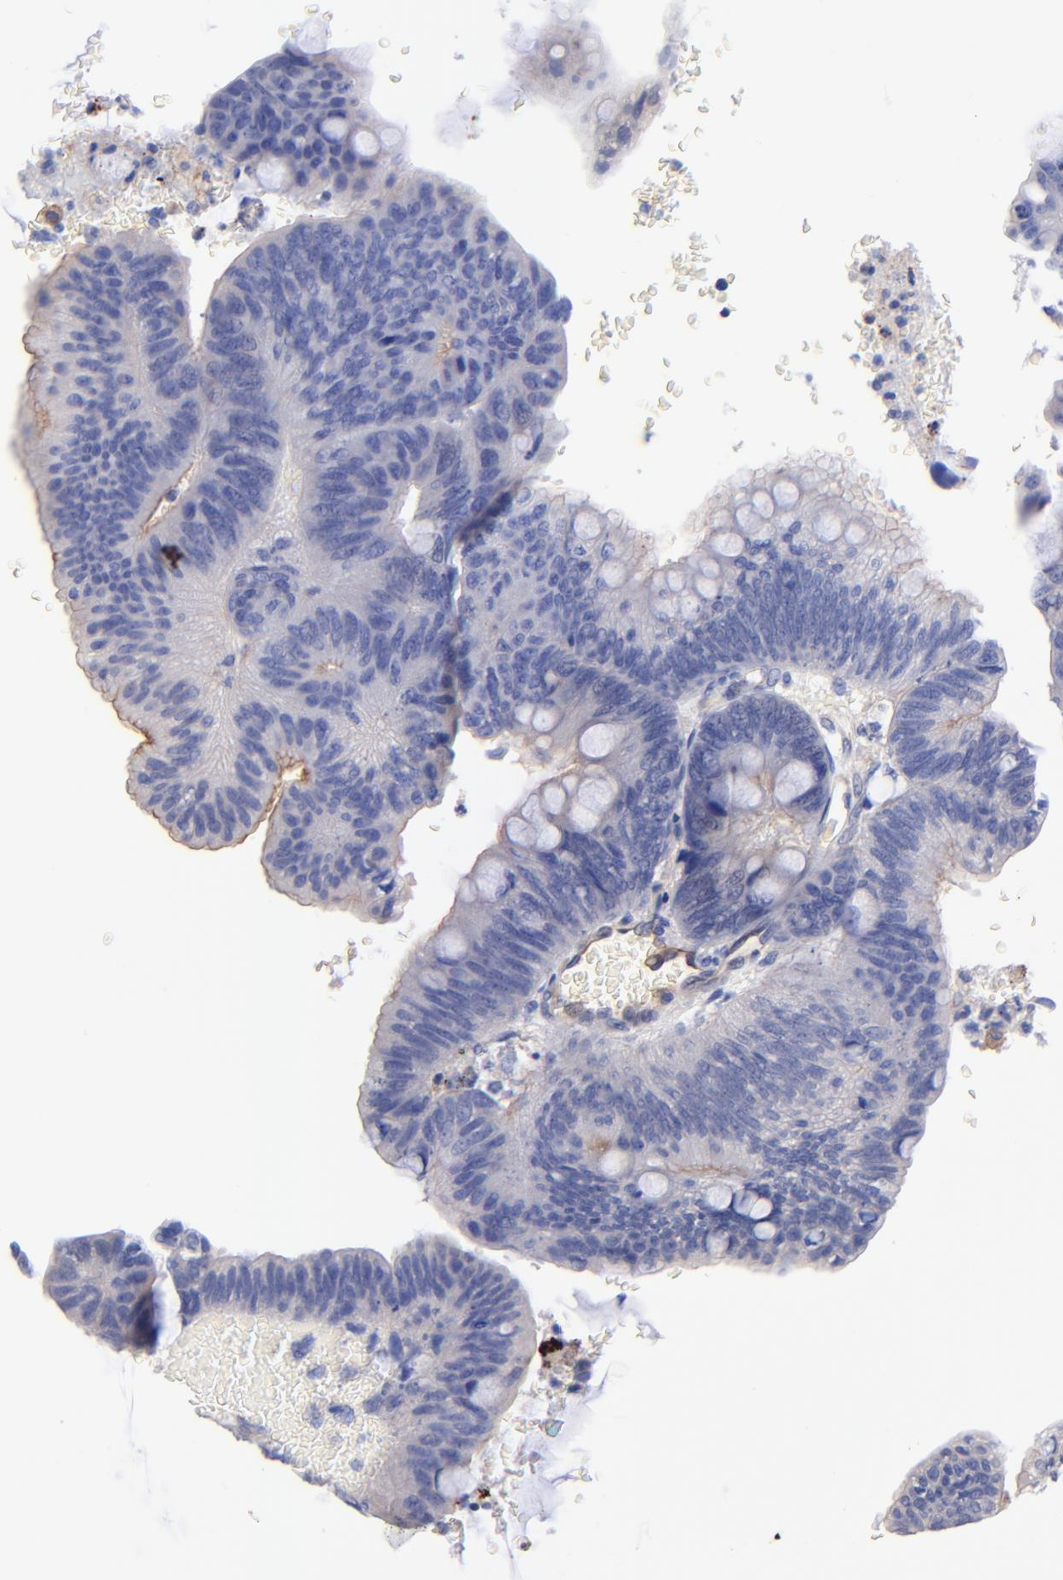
{"staining": {"intensity": "negative", "quantity": "none", "location": "none"}, "tissue": "colorectal cancer", "cell_type": "Tumor cells", "image_type": "cancer", "snomed": [{"axis": "morphology", "description": "Normal tissue, NOS"}, {"axis": "morphology", "description": "Adenocarcinoma, NOS"}, {"axis": "topography", "description": "Rectum"}], "caption": "DAB immunohistochemical staining of human colorectal adenocarcinoma demonstrates no significant expression in tumor cells.", "gene": "SLC44A2", "patient": {"sex": "male", "age": 92}}